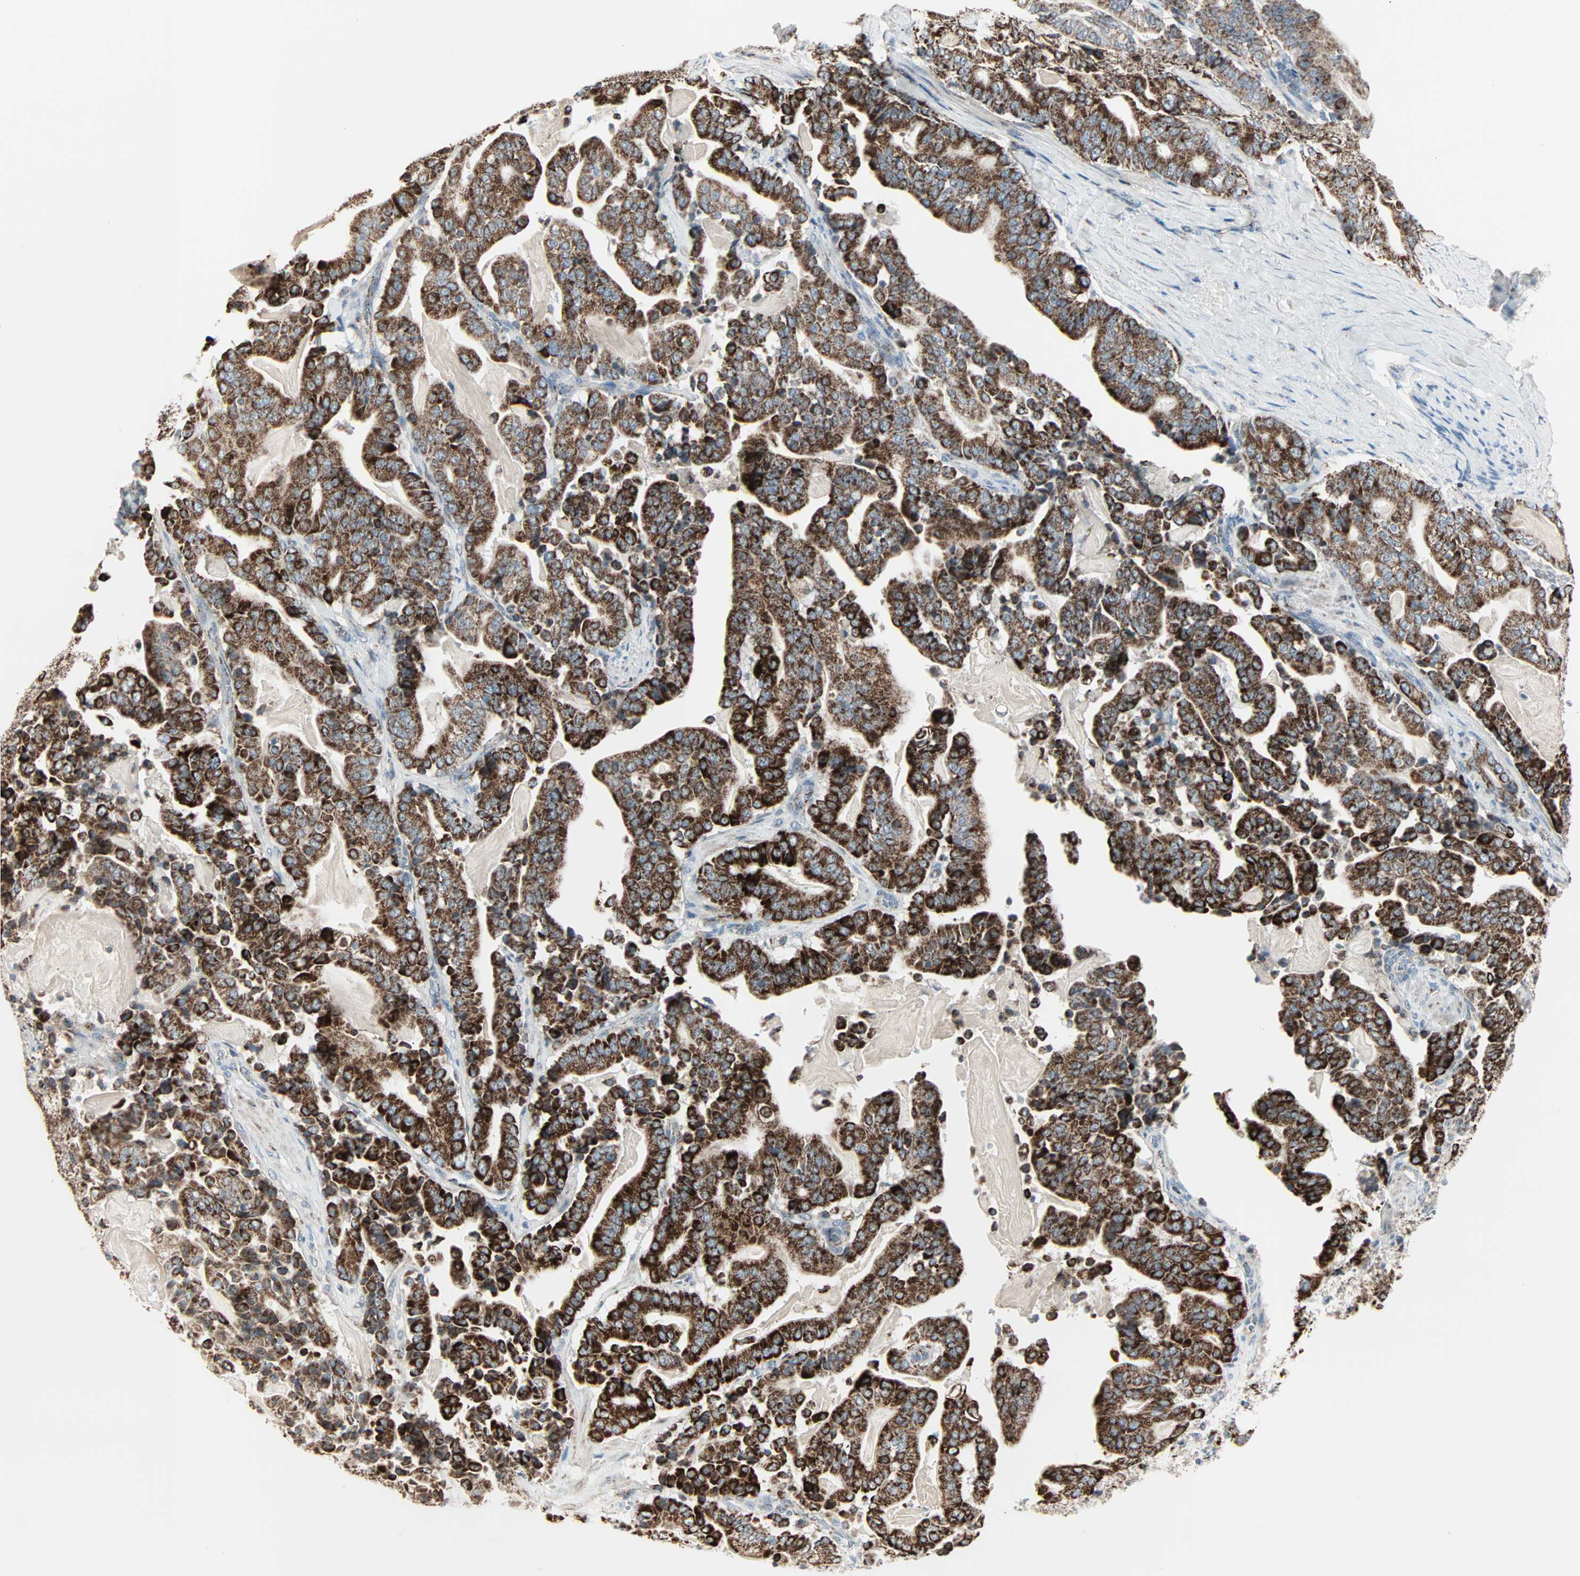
{"staining": {"intensity": "strong", "quantity": ">75%", "location": "cytoplasmic/membranous"}, "tissue": "pancreatic cancer", "cell_type": "Tumor cells", "image_type": "cancer", "snomed": [{"axis": "morphology", "description": "Adenocarcinoma, NOS"}, {"axis": "topography", "description": "Pancreas"}], "caption": "Tumor cells exhibit high levels of strong cytoplasmic/membranous positivity in about >75% of cells in human adenocarcinoma (pancreatic).", "gene": "IDH2", "patient": {"sex": "male", "age": 63}}